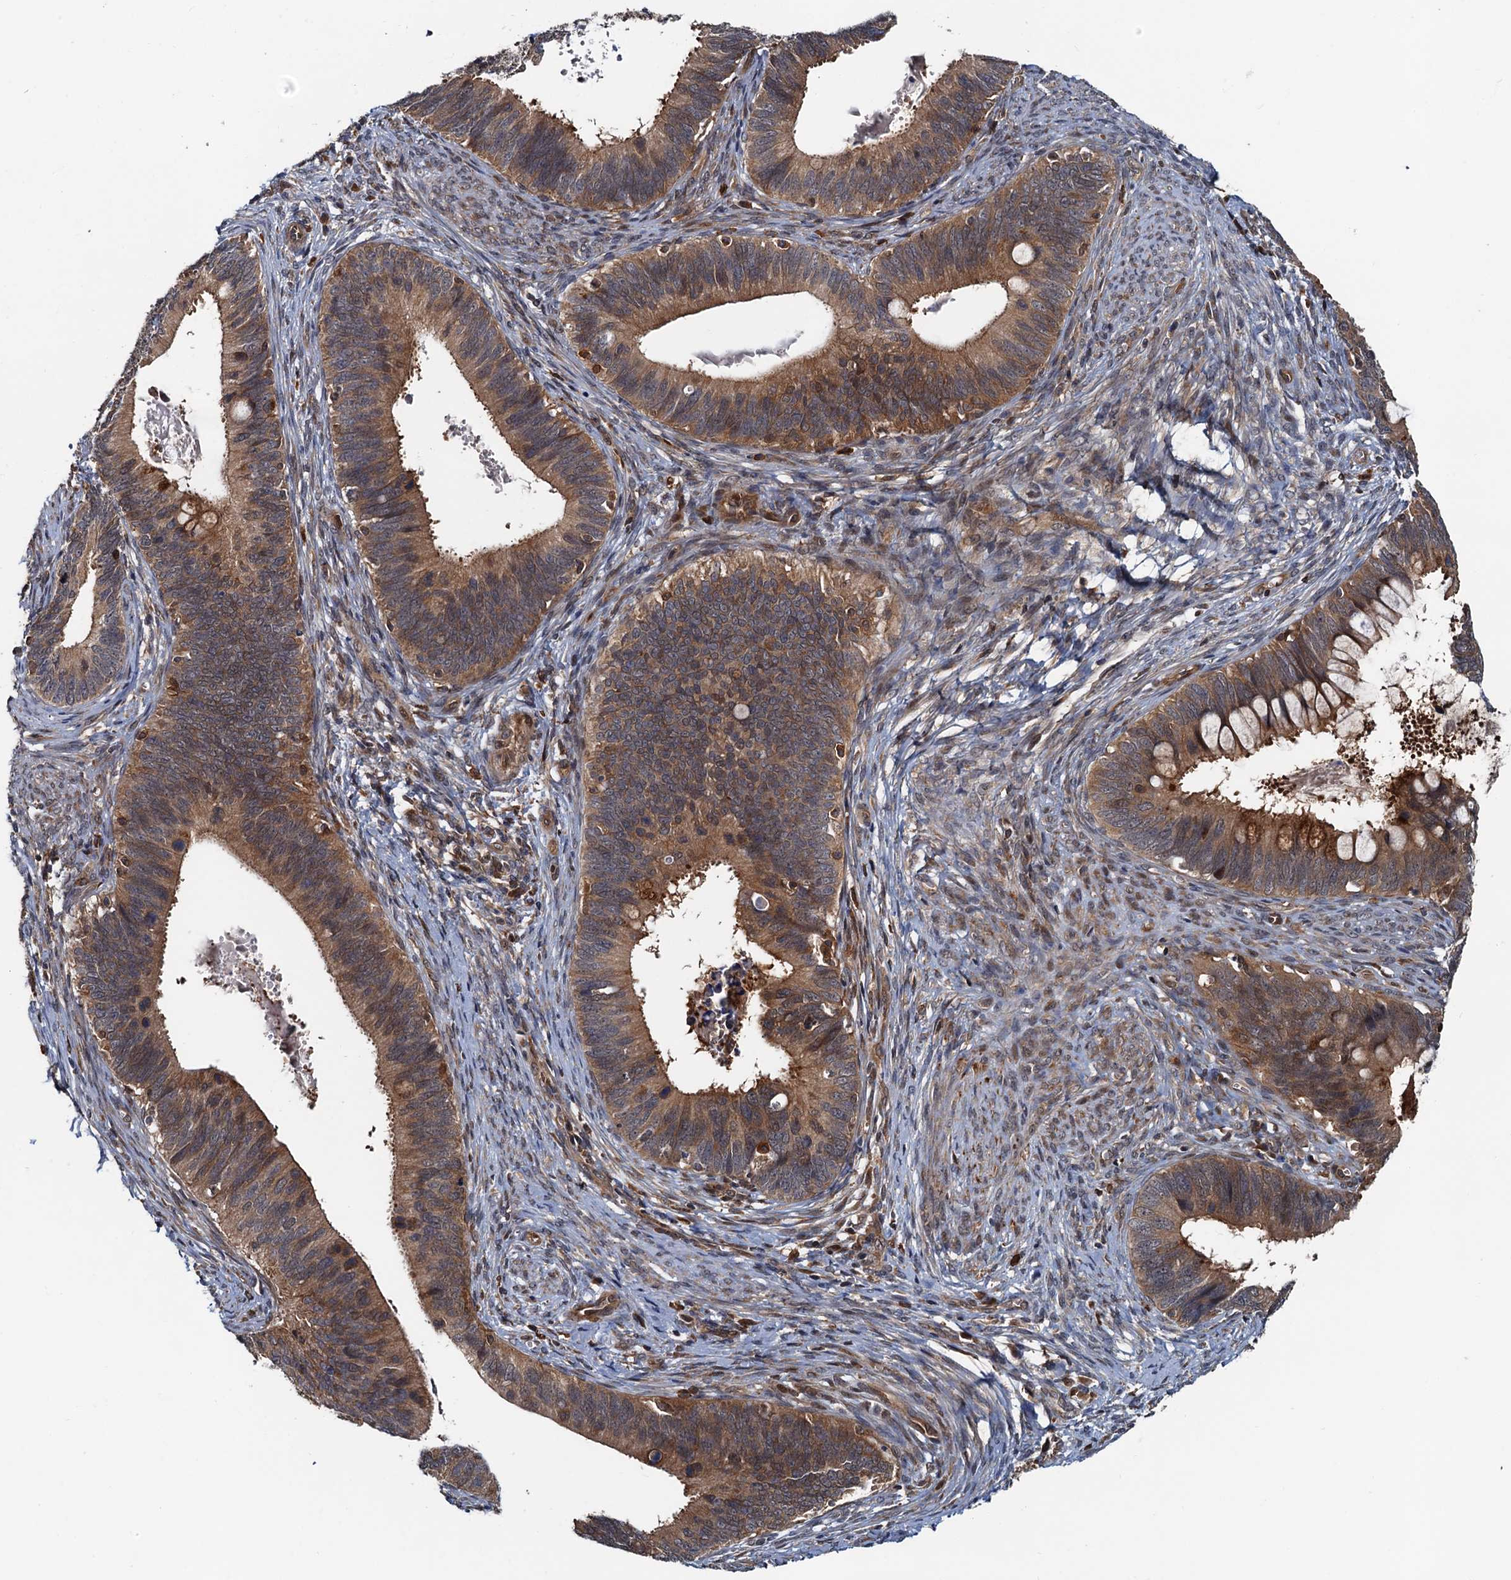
{"staining": {"intensity": "moderate", "quantity": ">75%", "location": "cytoplasmic/membranous"}, "tissue": "cervical cancer", "cell_type": "Tumor cells", "image_type": "cancer", "snomed": [{"axis": "morphology", "description": "Adenocarcinoma, NOS"}, {"axis": "topography", "description": "Cervix"}], "caption": "An immunohistochemistry (IHC) image of neoplastic tissue is shown. Protein staining in brown shows moderate cytoplasmic/membranous positivity in cervical cancer (adenocarcinoma) within tumor cells.", "gene": "AAGAB", "patient": {"sex": "female", "age": 42}}